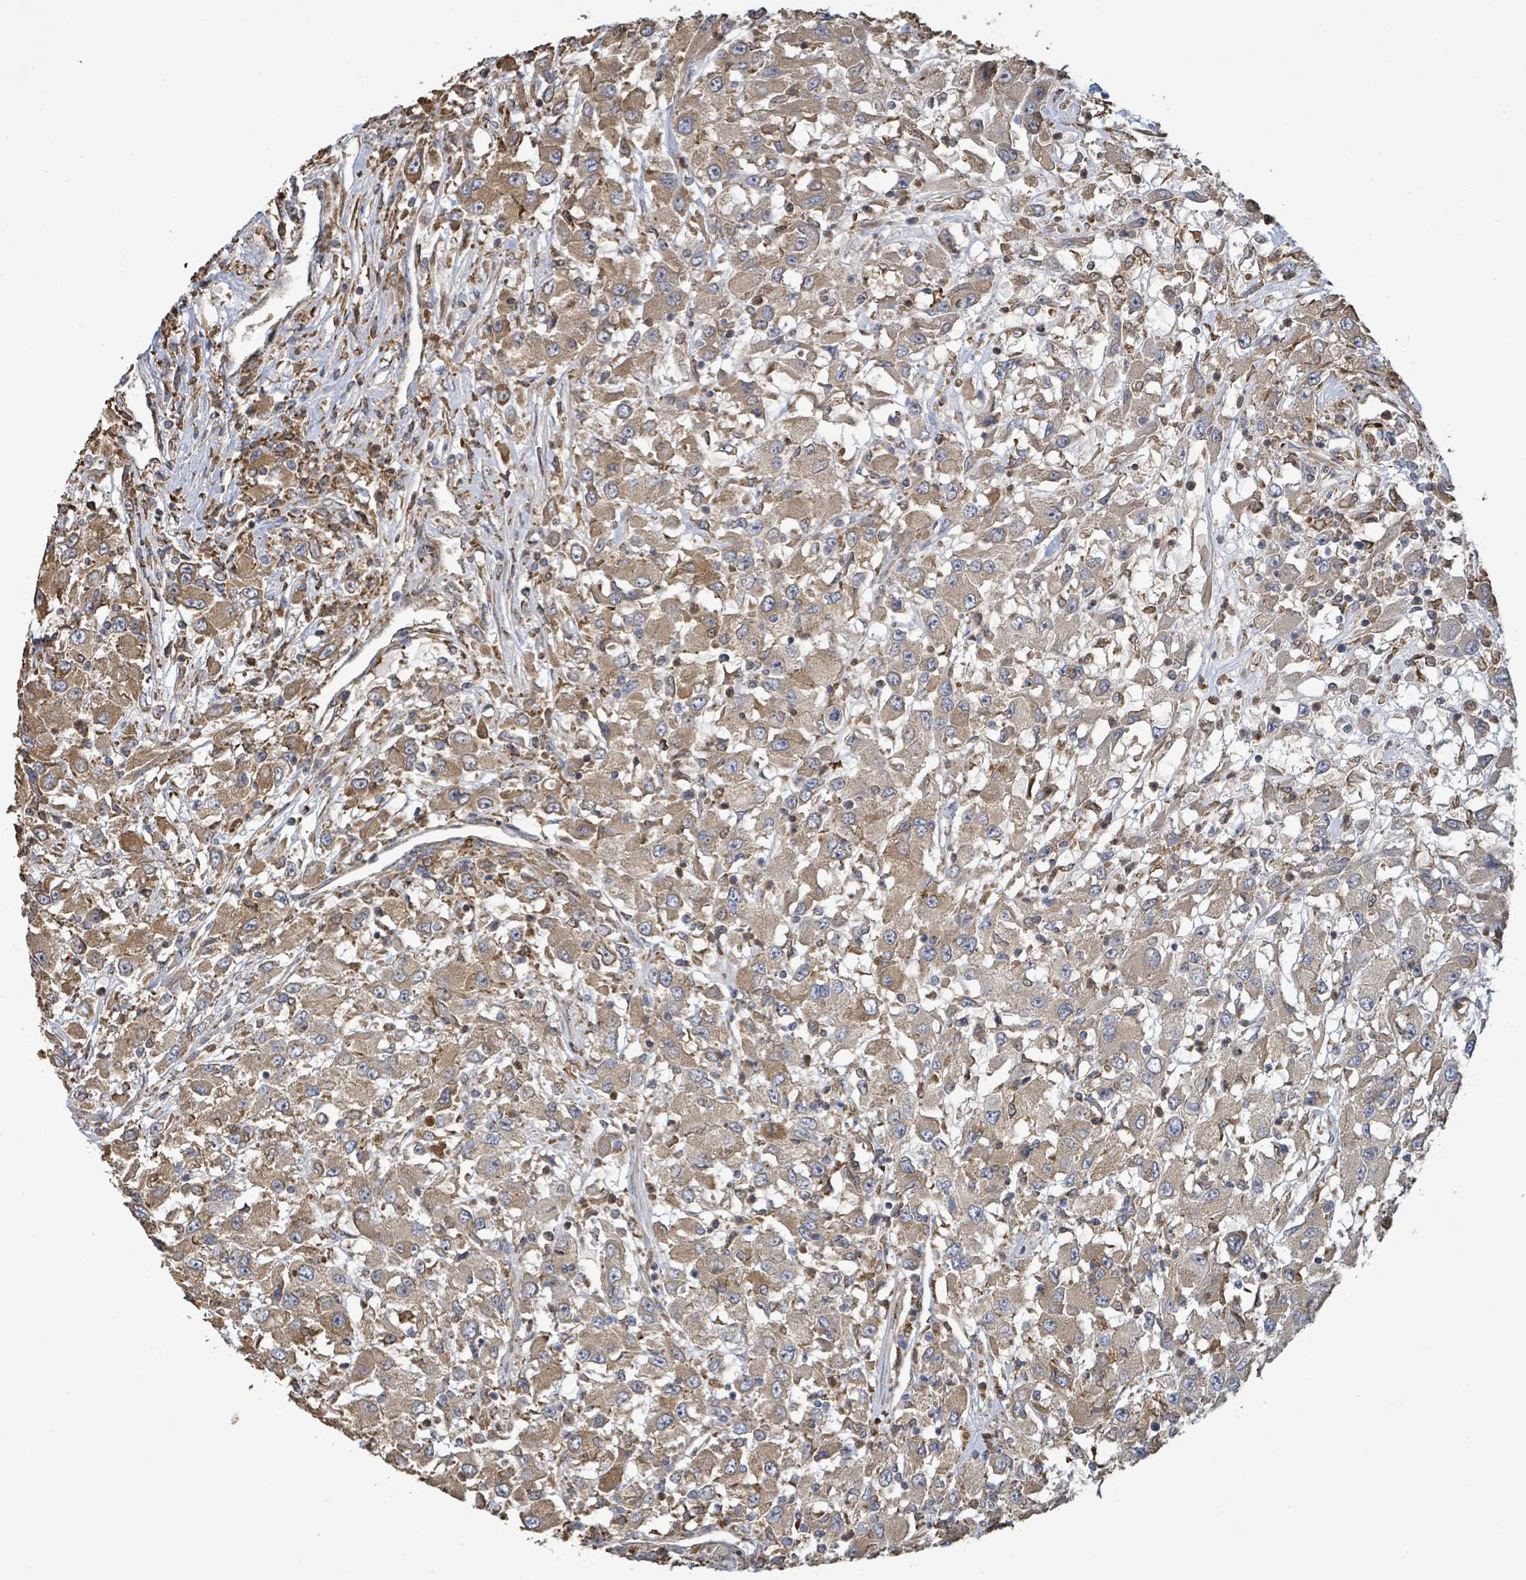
{"staining": {"intensity": "moderate", "quantity": ">75%", "location": "cytoplasmic/membranous"}, "tissue": "renal cancer", "cell_type": "Tumor cells", "image_type": "cancer", "snomed": [{"axis": "morphology", "description": "Adenocarcinoma, NOS"}, {"axis": "topography", "description": "Kidney"}], "caption": "Renal adenocarcinoma tissue displays moderate cytoplasmic/membranous expression in approximately >75% of tumor cells, visualized by immunohistochemistry. The protein is shown in brown color, while the nuclei are stained blue.", "gene": "ARPIN", "patient": {"sex": "female", "age": 67}}